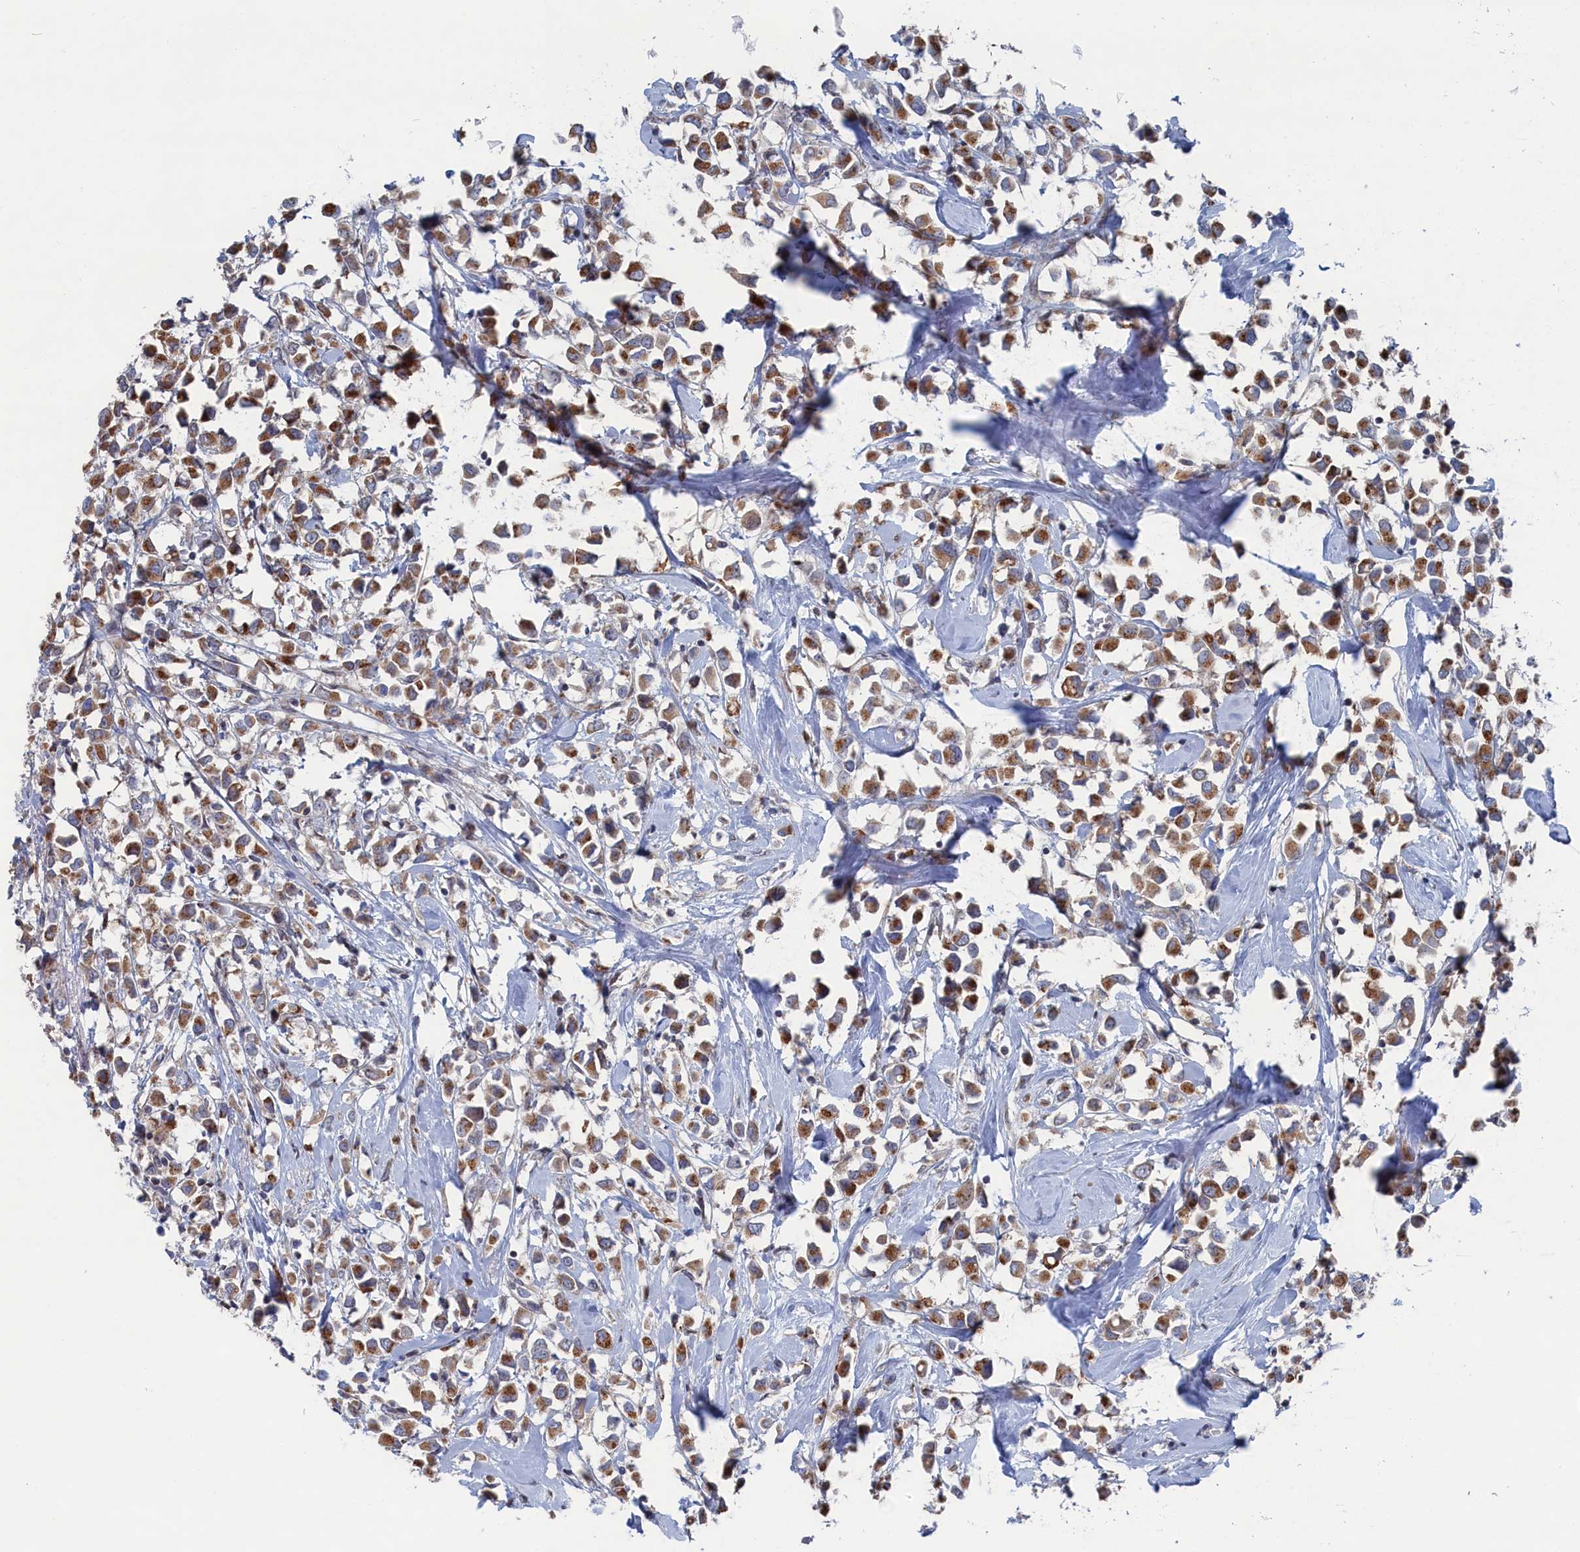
{"staining": {"intensity": "moderate", "quantity": ">75%", "location": "cytoplasmic/membranous"}, "tissue": "breast cancer", "cell_type": "Tumor cells", "image_type": "cancer", "snomed": [{"axis": "morphology", "description": "Duct carcinoma"}, {"axis": "topography", "description": "Breast"}], "caption": "Intraductal carcinoma (breast) stained with a brown dye shows moderate cytoplasmic/membranous positive expression in about >75% of tumor cells.", "gene": "IRX1", "patient": {"sex": "female", "age": 61}}